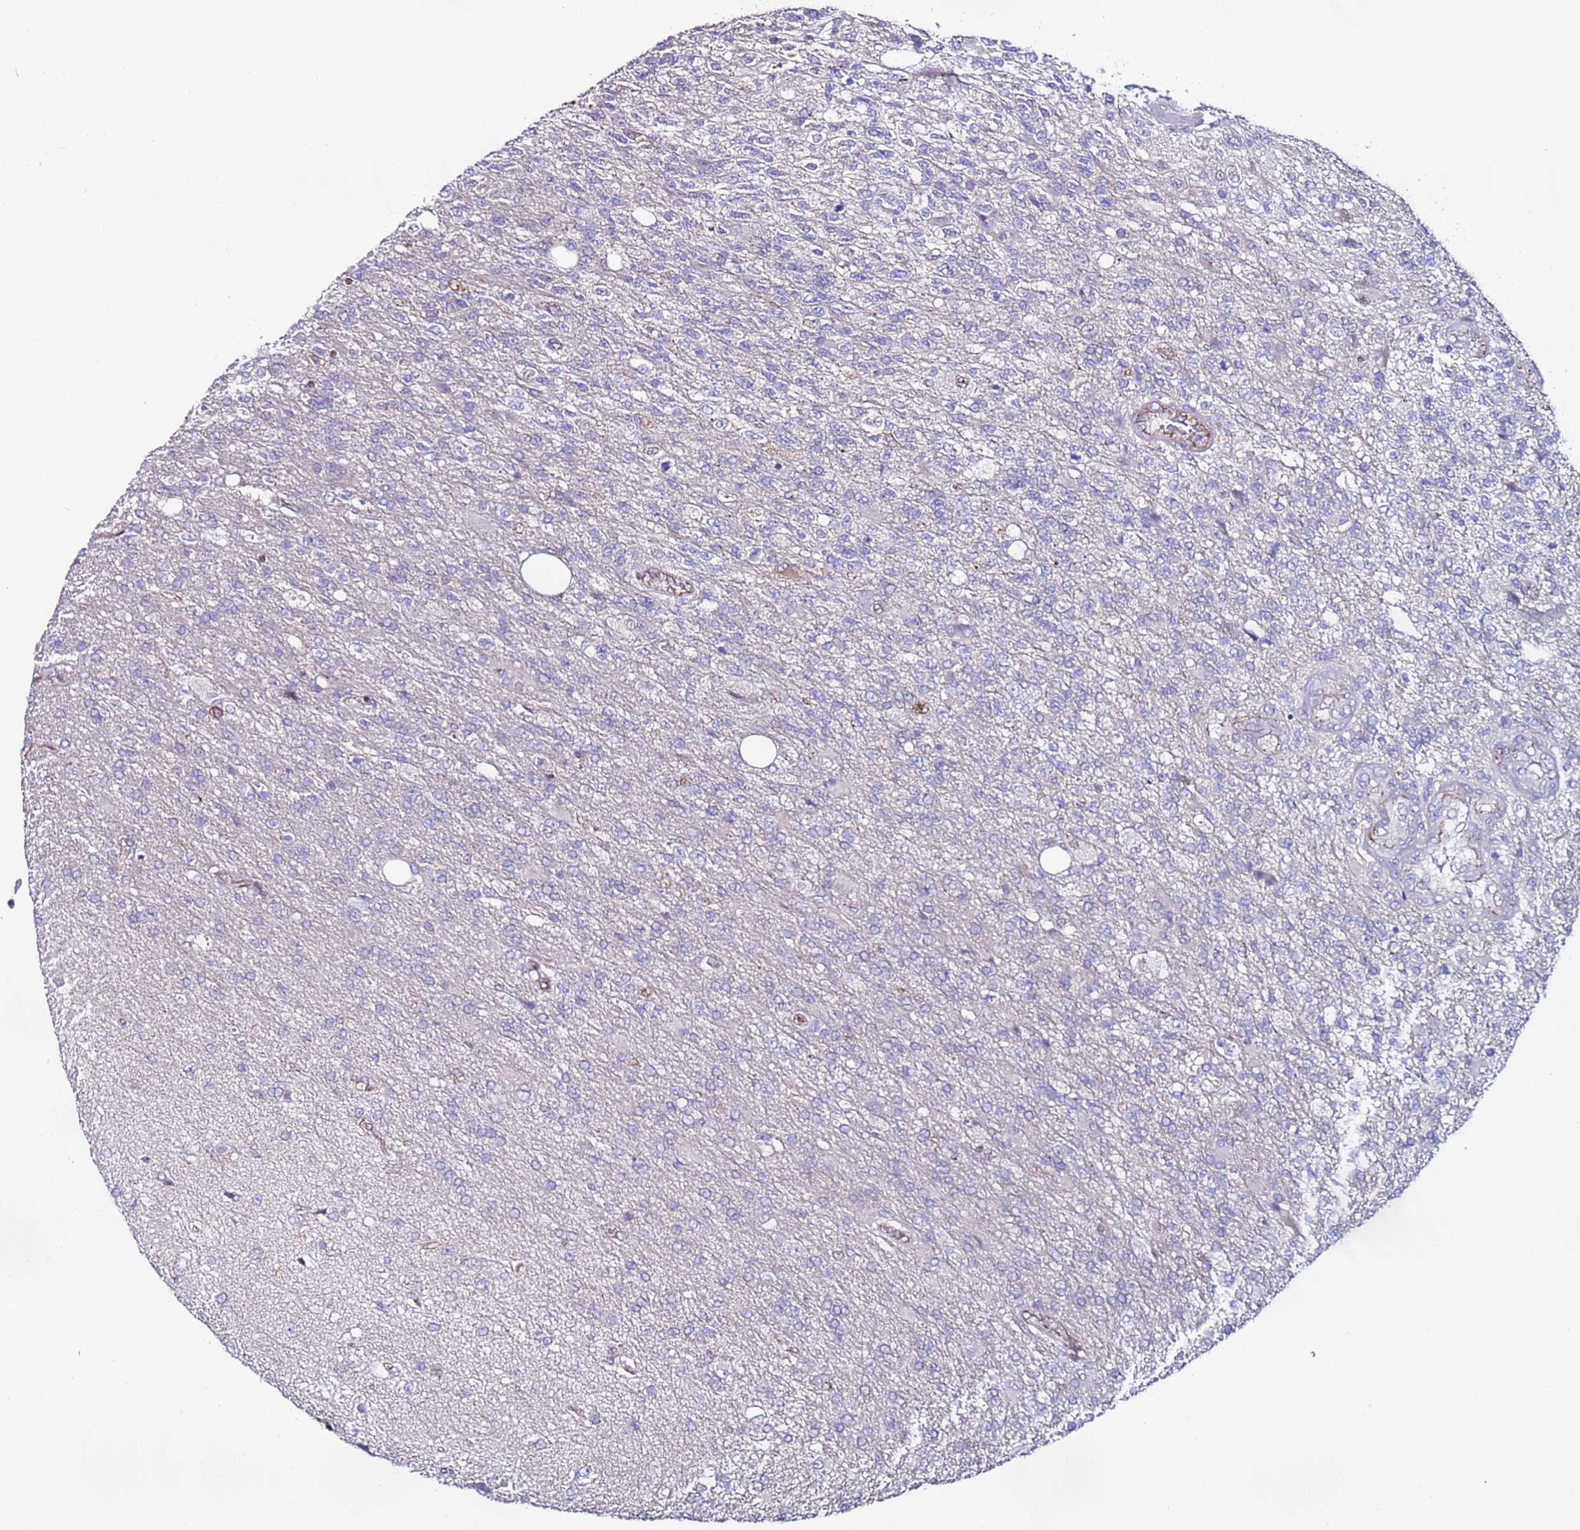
{"staining": {"intensity": "negative", "quantity": "none", "location": "none"}, "tissue": "glioma", "cell_type": "Tumor cells", "image_type": "cancer", "snomed": [{"axis": "morphology", "description": "Glioma, malignant, High grade"}, {"axis": "topography", "description": "Brain"}], "caption": "A micrograph of human malignant high-grade glioma is negative for staining in tumor cells.", "gene": "TENM3", "patient": {"sex": "male", "age": 56}}